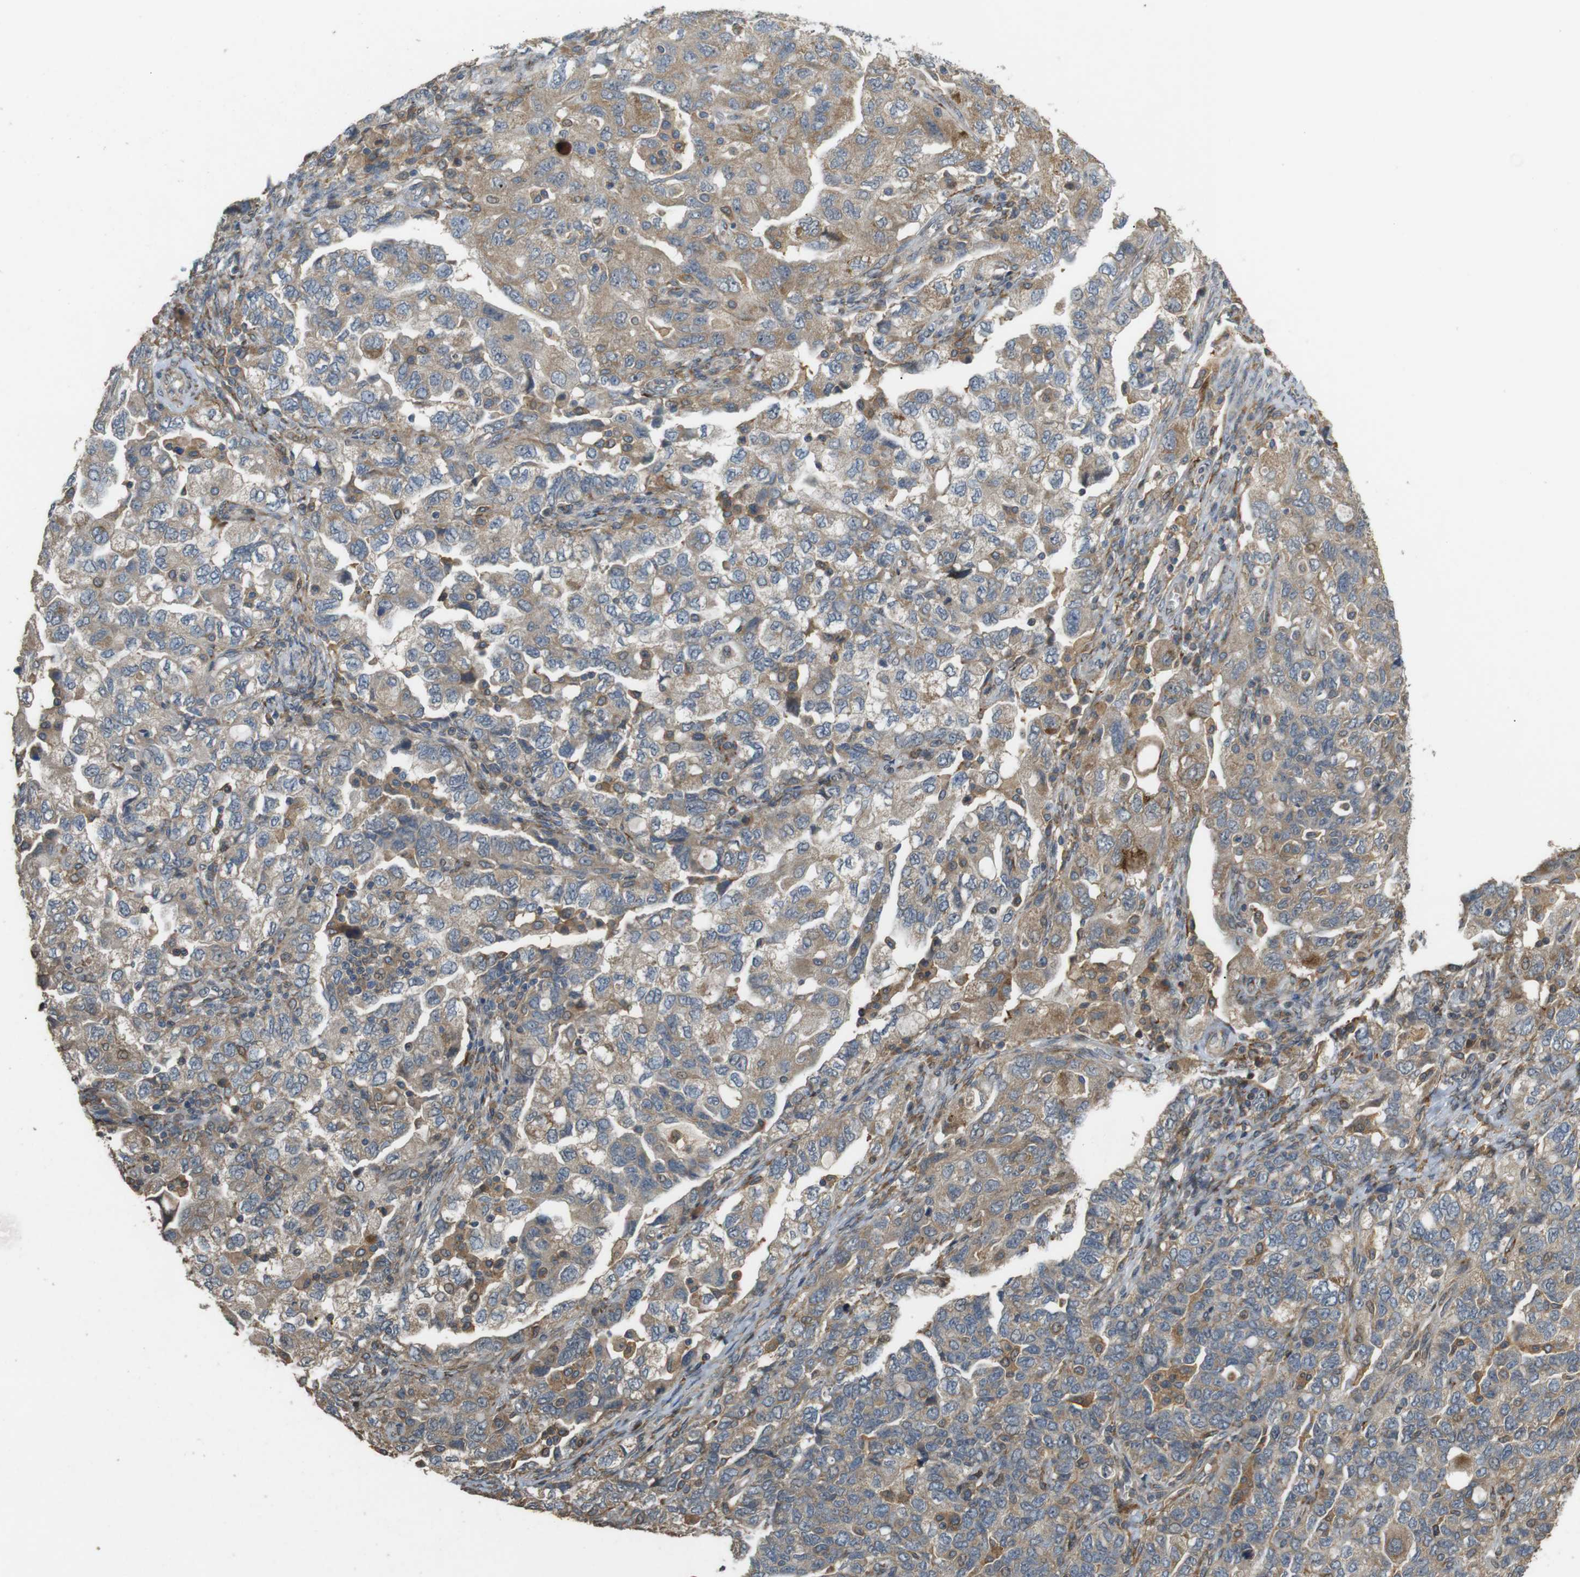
{"staining": {"intensity": "weak", "quantity": ">75%", "location": "cytoplasmic/membranous"}, "tissue": "ovarian cancer", "cell_type": "Tumor cells", "image_type": "cancer", "snomed": [{"axis": "morphology", "description": "Carcinoma, NOS"}, {"axis": "morphology", "description": "Cystadenocarcinoma, serous, NOS"}, {"axis": "topography", "description": "Ovary"}], "caption": "Tumor cells demonstrate low levels of weak cytoplasmic/membranous positivity in approximately >75% of cells in human ovarian cancer.", "gene": "ARHGAP24", "patient": {"sex": "female", "age": 69}}